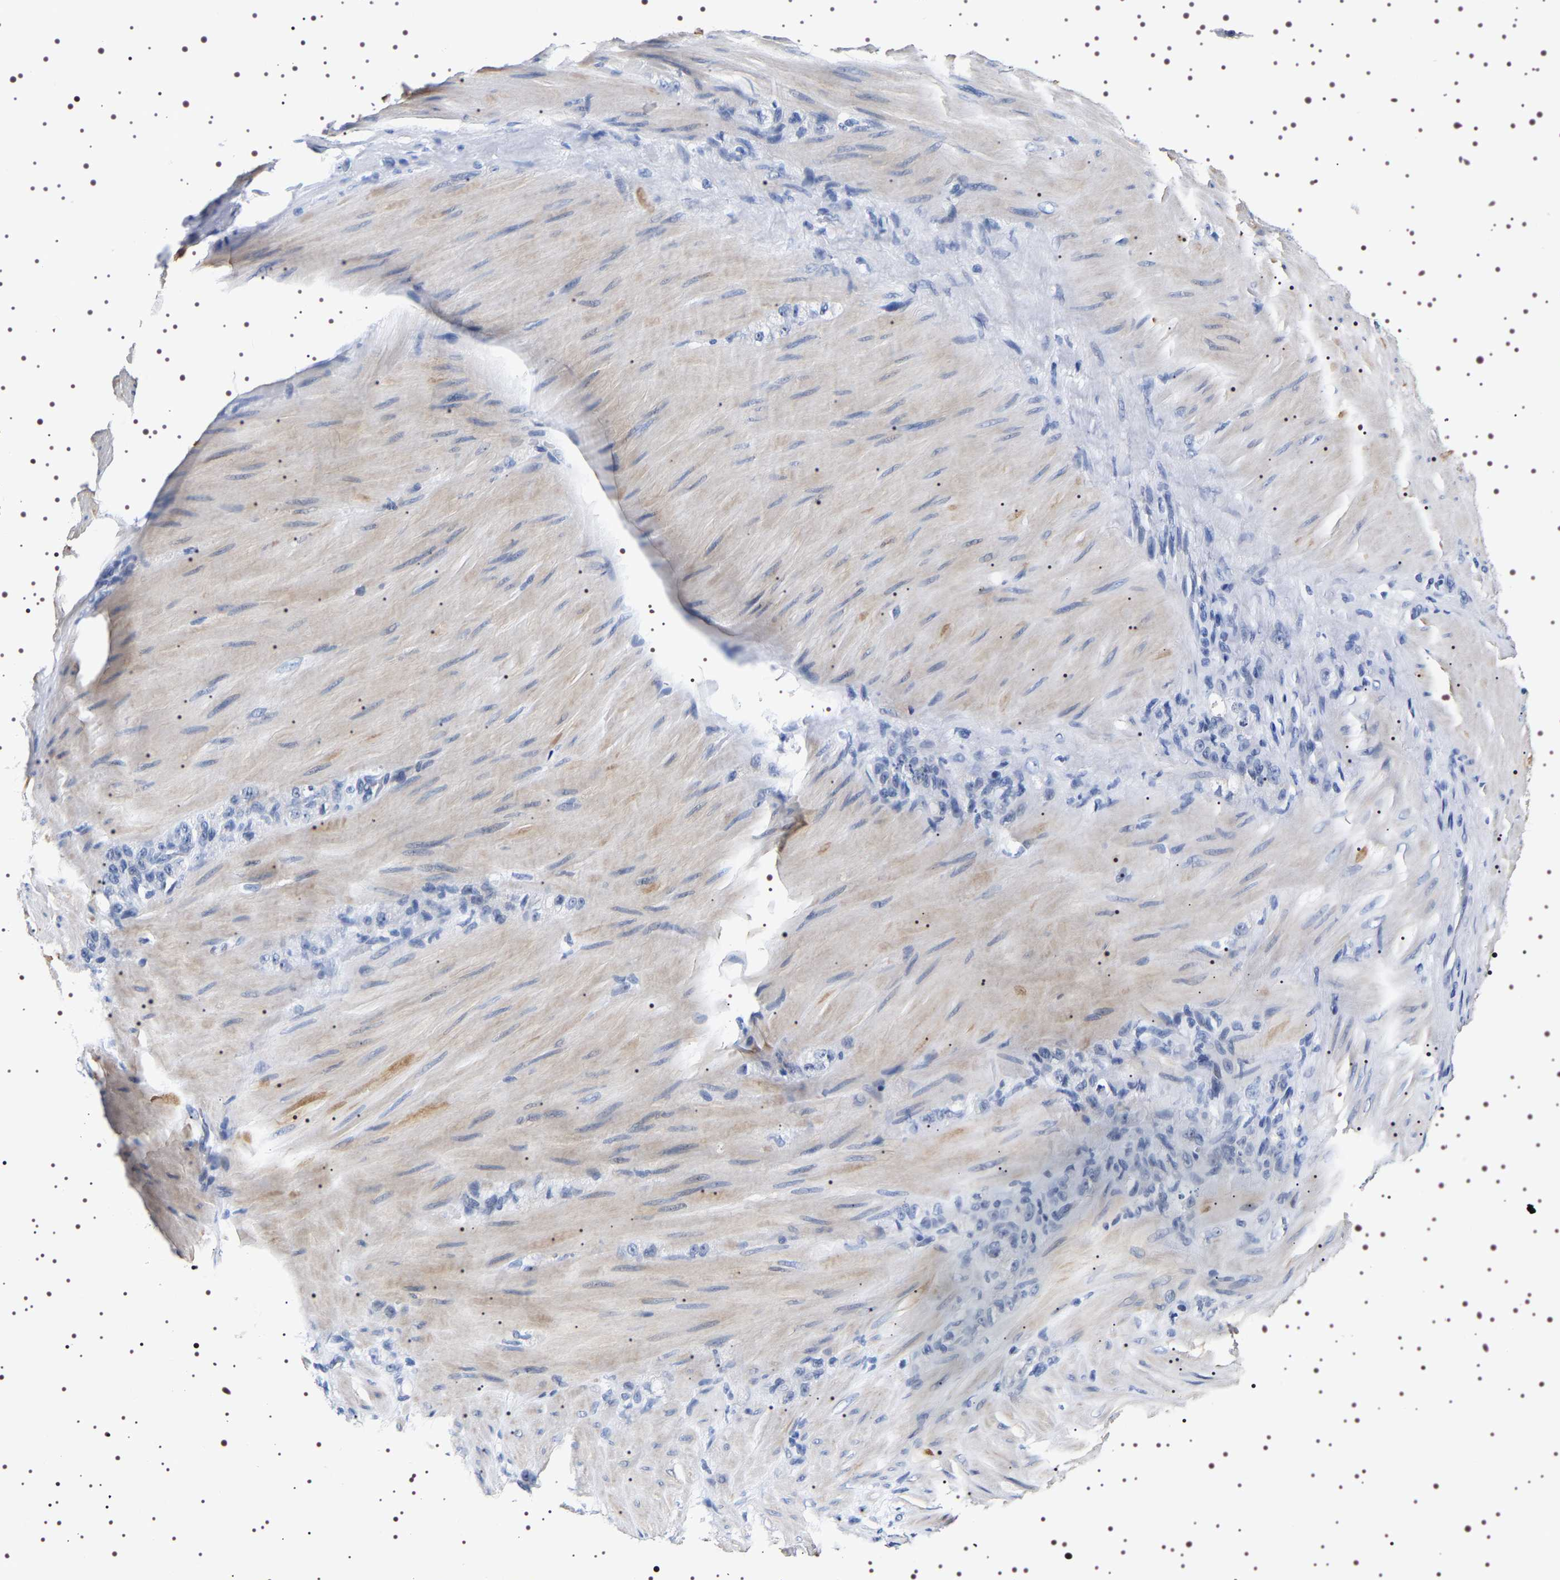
{"staining": {"intensity": "negative", "quantity": "none", "location": "none"}, "tissue": "stomach cancer", "cell_type": "Tumor cells", "image_type": "cancer", "snomed": [{"axis": "morphology", "description": "Normal tissue, NOS"}, {"axis": "morphology", "description": "Adenocarcinoma, NOS"}, {"axis": "topography", "description": "Stomach"}], "caption": "Protein analysis of adenocarcinoma (stomach) exhibits no significant positivity in tumor cells.", "gene": "UBQLN3", "patient": {"sex": "male", "age": 82}}